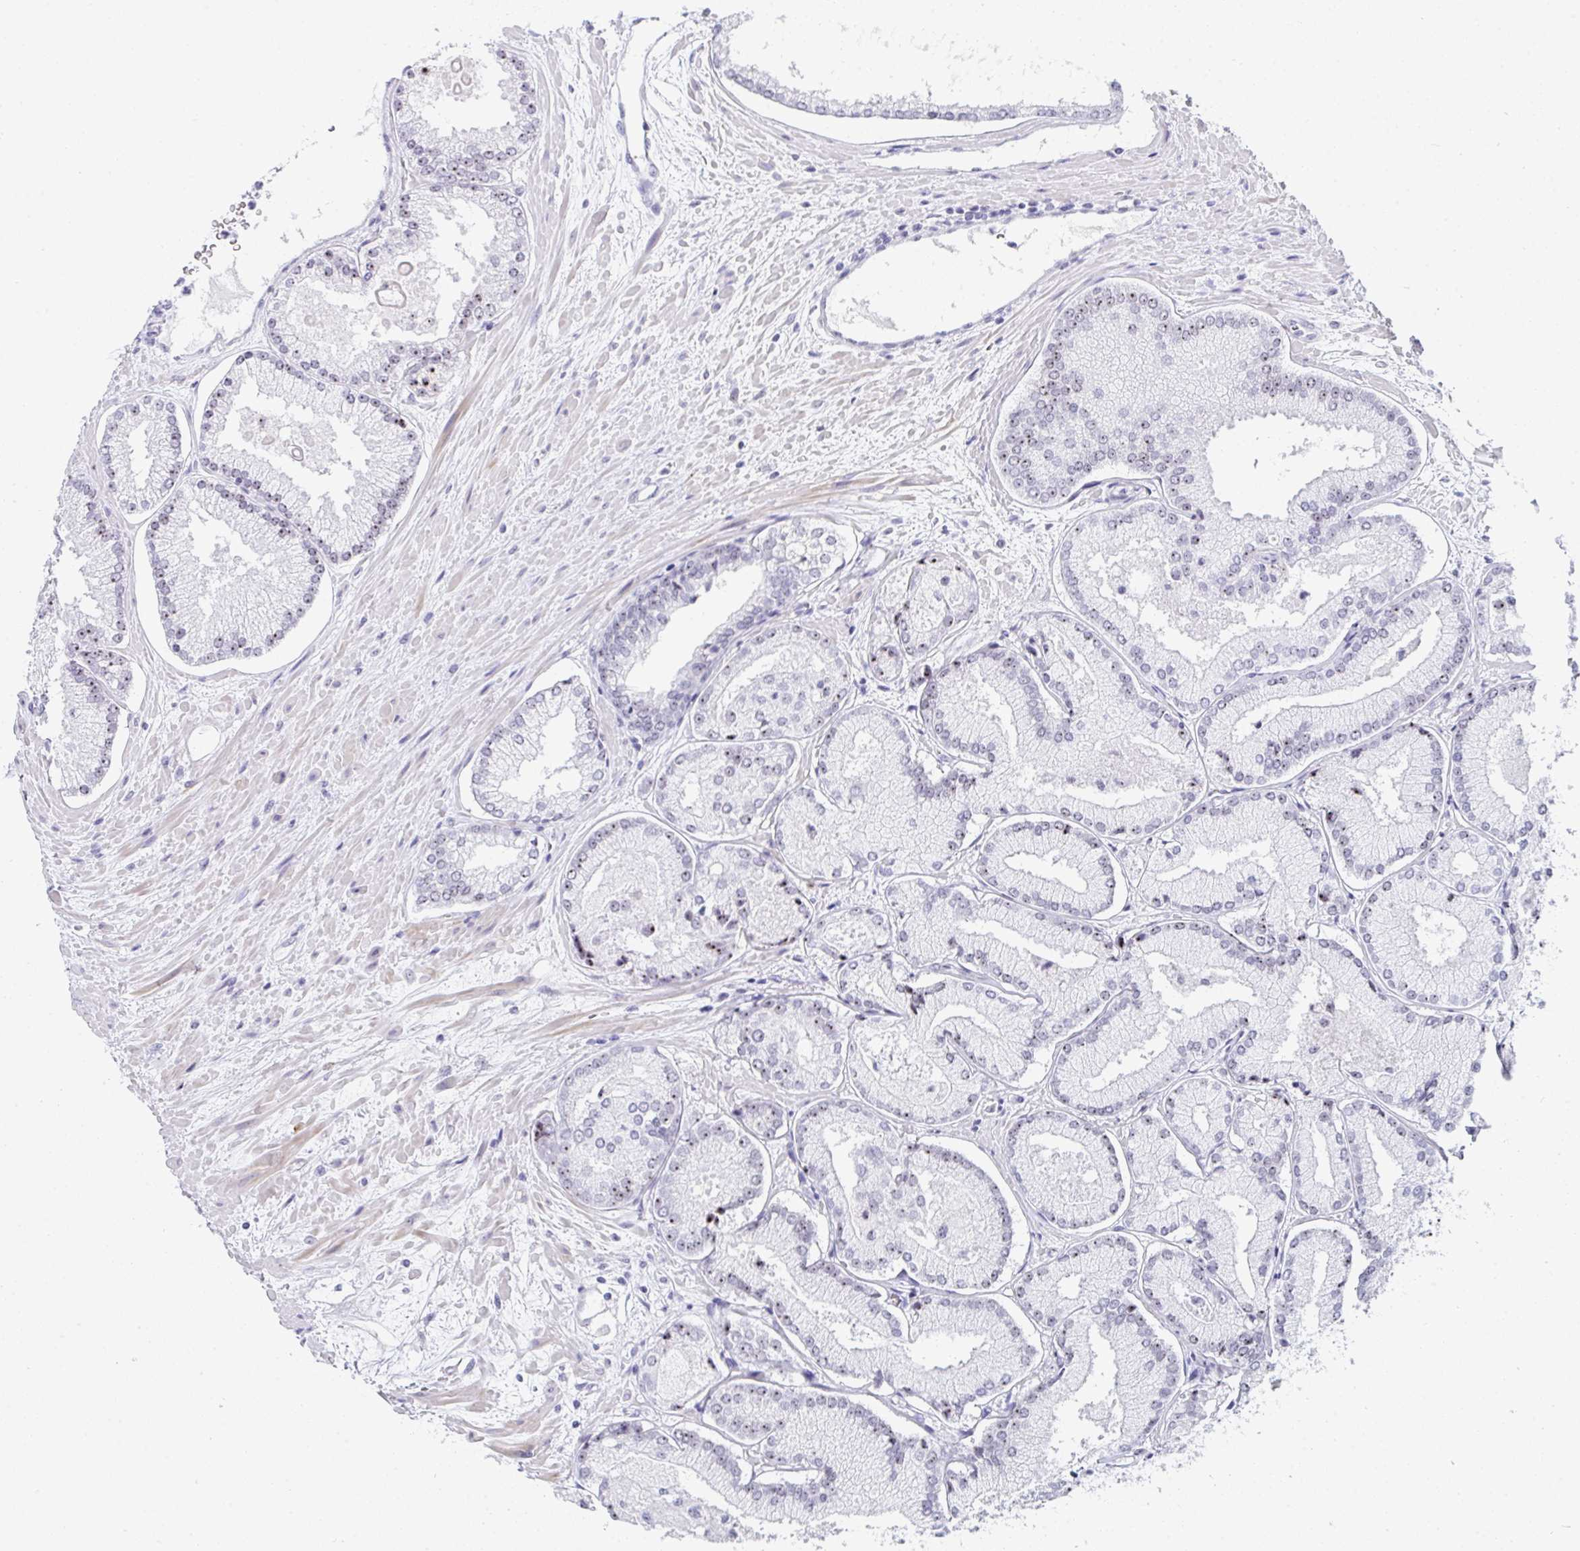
{"staining": {"intensity": "weak", "quantity": "25%-75%", "location": "nuclear"}, "tissue": "prostate cancer", "cell_type": "Tumor cells", "image_type": "cancer", "snomed": [{"axis": "morphology", "description": "Adenocarcinoma, High grade"}, {"axis": "topography", "description": "Prostate"}], "caption": "Protein positivity by IHC displays weak nuclear staining in about 25%-75% of tumor cells in prostate high-grade adenocarcinoma.", "gene": "NOP10", "patient": {"sex": "male", "age": 73}}